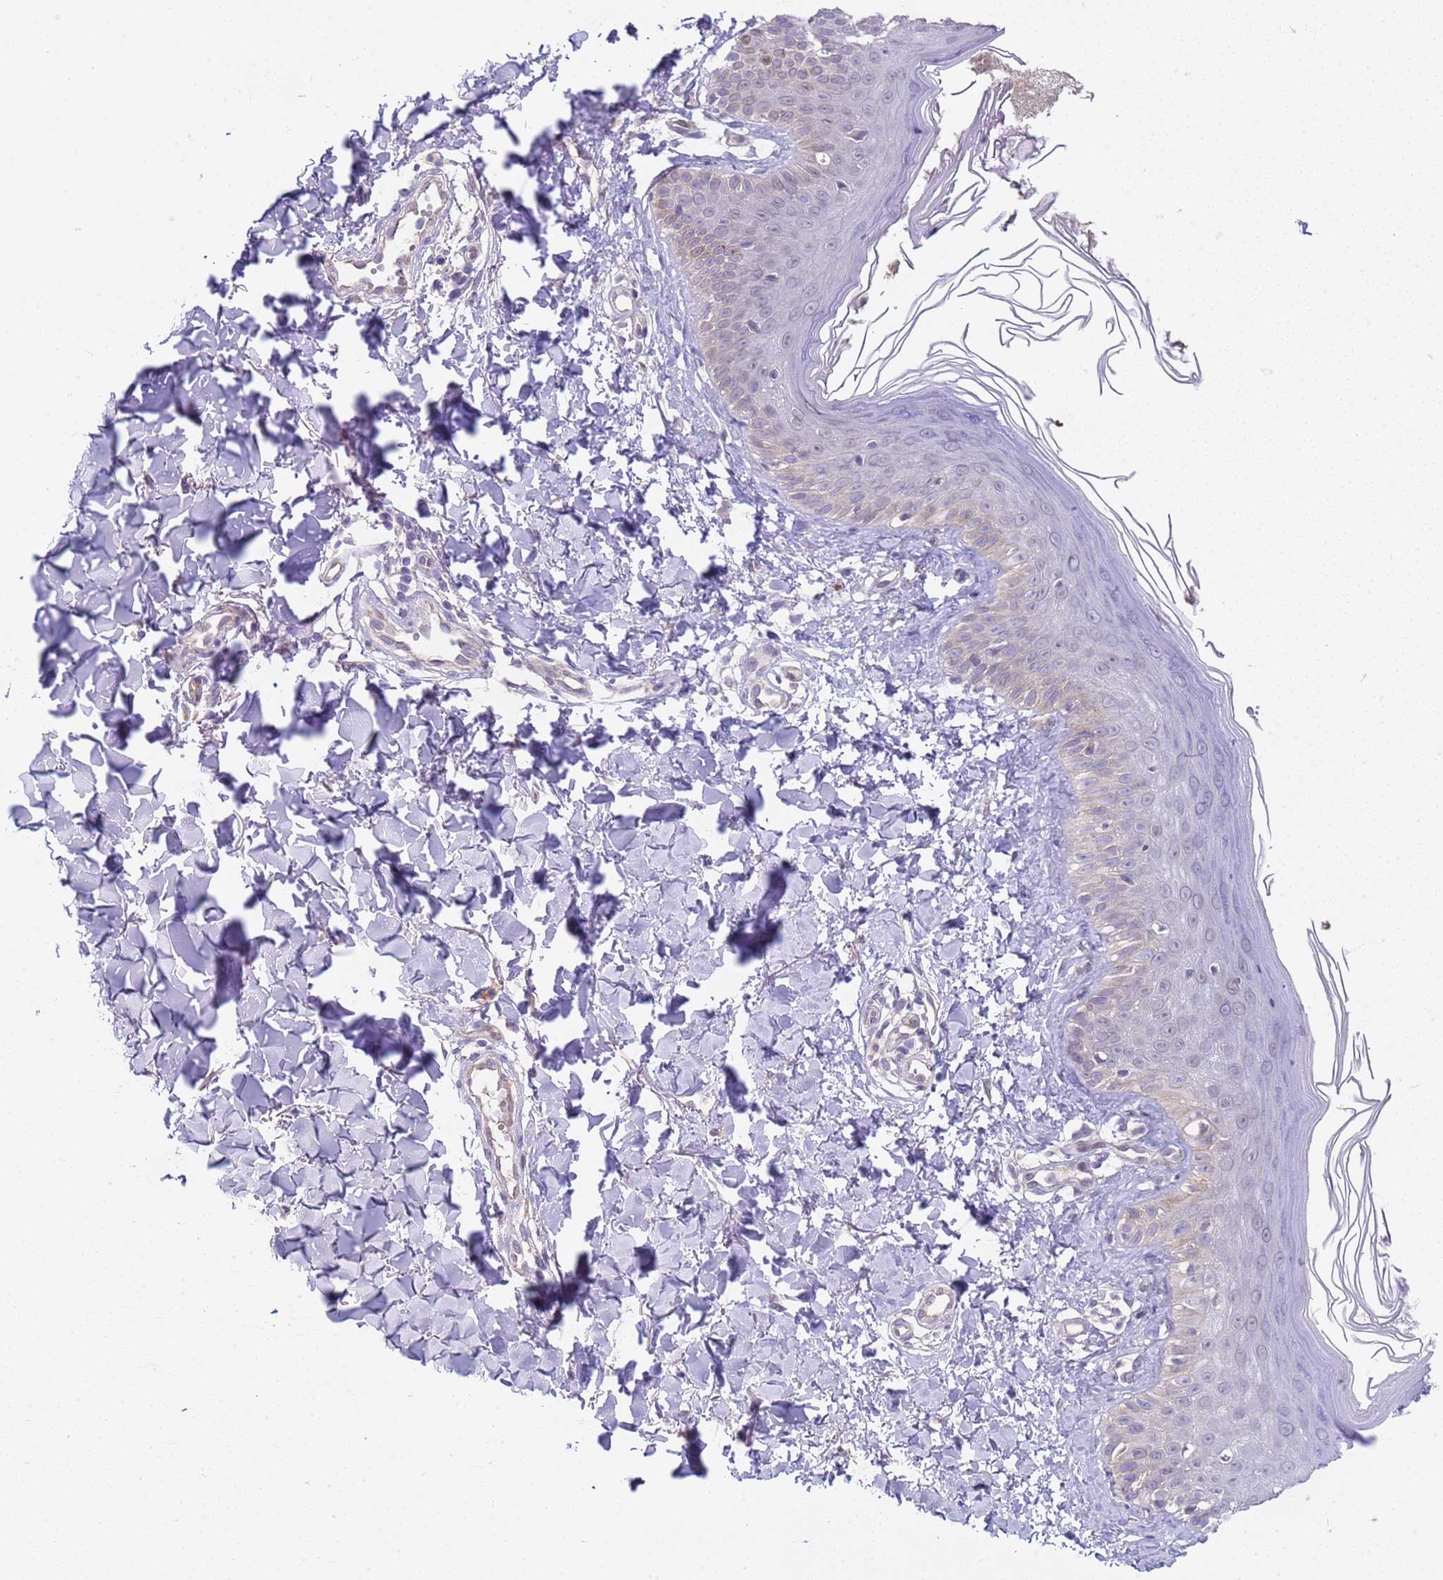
{"staining": {"intensity": "negative", "quantity": "none", "location": "none"}, "tissue": "skin", "cell_type": "Fibroblasts", "image_type": "normal", "snomed": [{"axis": "morphology", "description": "Normal tissue, NOS"}, {"axis": "topography", "description": "Skin"}], "caption": "Human skin stained for a protein using immunohistochemistry (IHC) reveals no staining in fibroblasts.", "gene": "TRMT10A", "patient": {"sex": "male", "age": 52}}